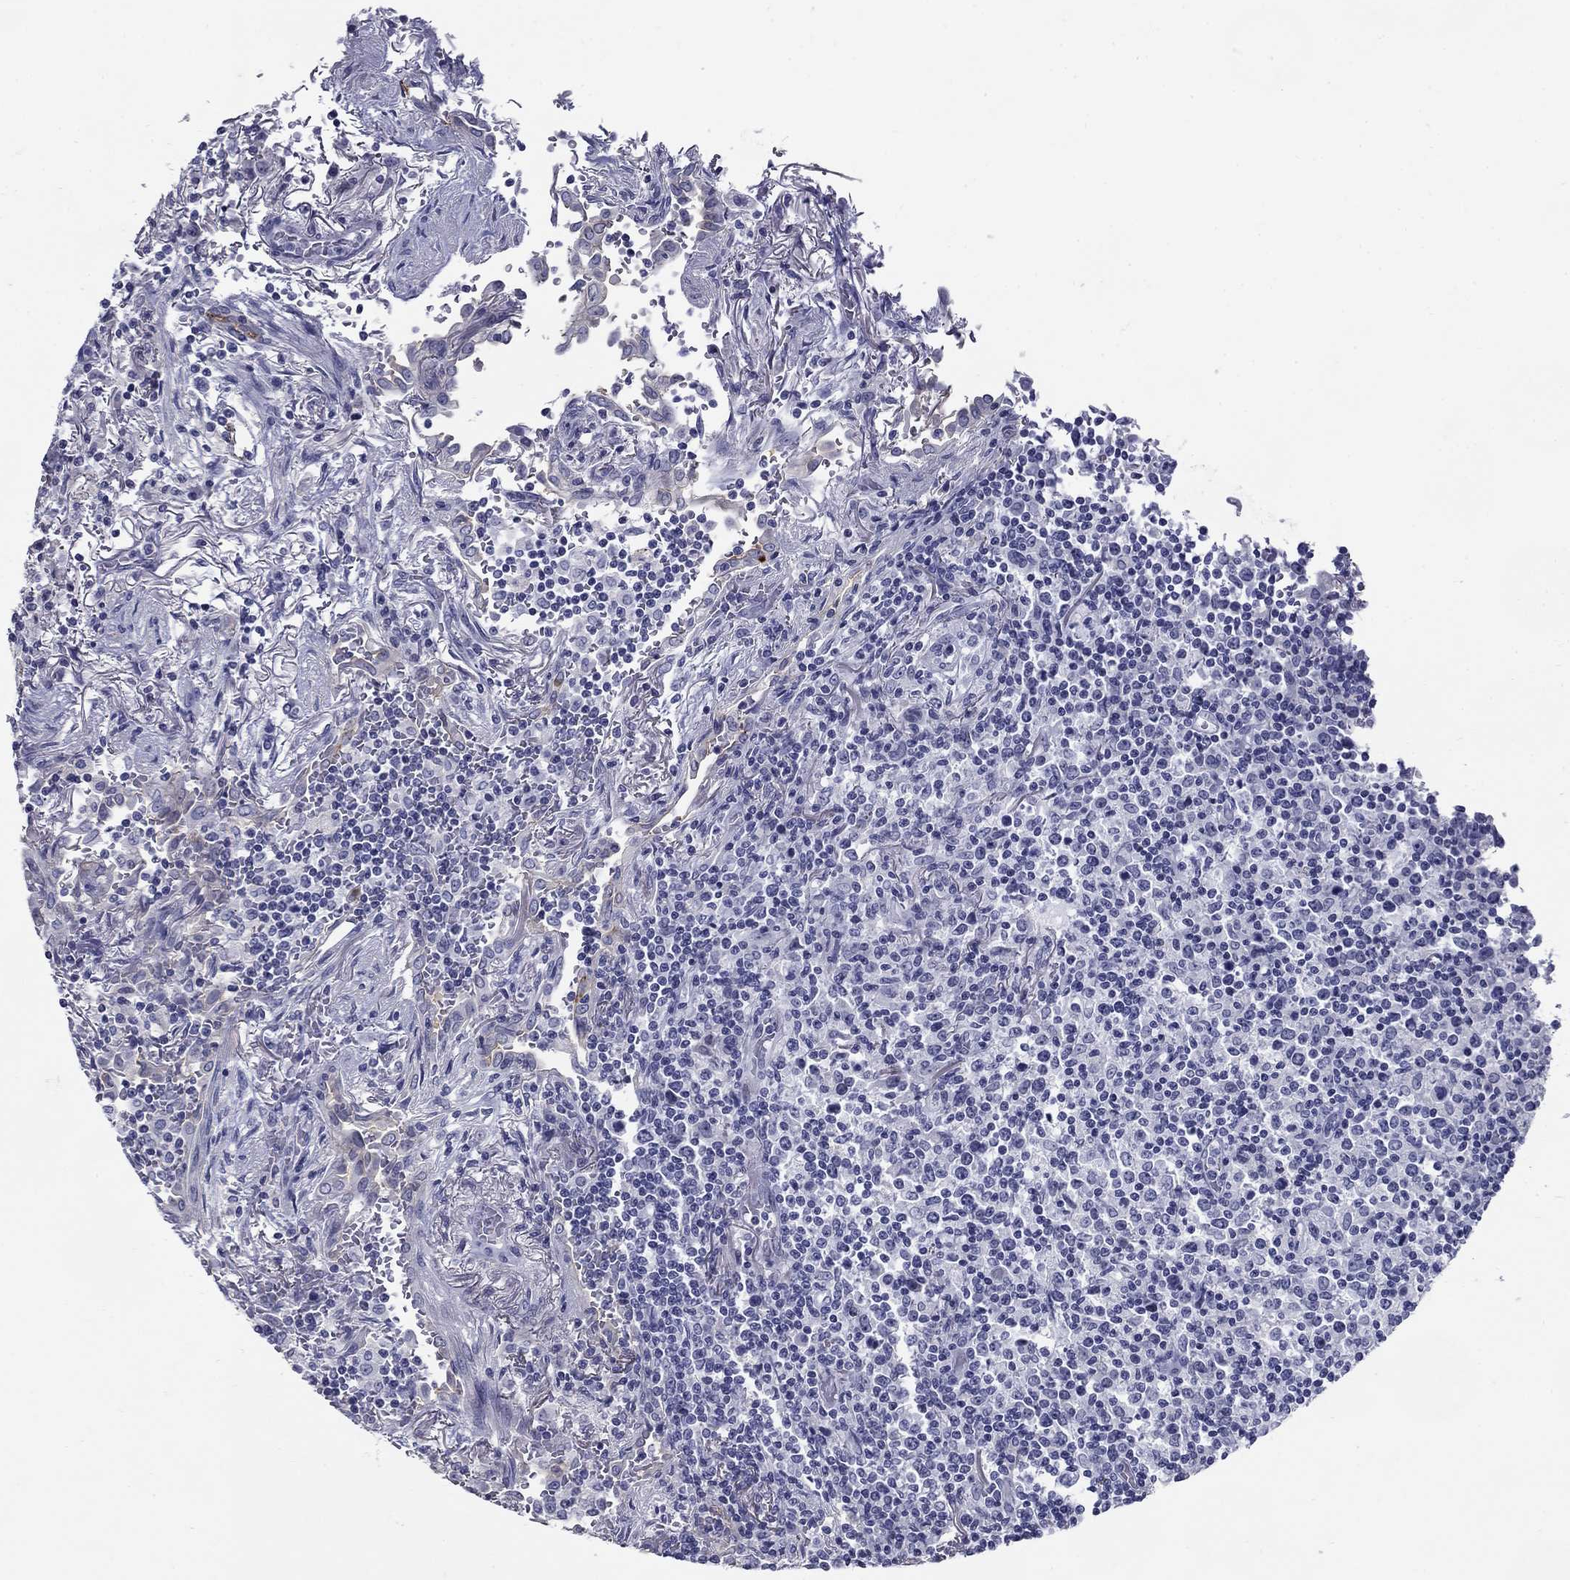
{"staining": {"intensity": "negative", "quantity": "none", "location": "none"}, "tissue": "lymphoma", "cell_type": "Tumor cells", "image_type": "cancer", "snomed": [{"axis": "morphology", "description": "Malignant lymphoma, non-Hodgkin's type, High grade"}, {"axis": "topography", "description": "Lung"}], "caption": "An immunohistochemistry (IHC) image of malignant lymphoma, non-Hodgkin's type (high-grade) is shown. There is no staining in tumor cells of malignant lymphoma, non-Hodgkin's type (high-grade).", "gene": "C4orf19", "patient": {"sex": "male", "age": 79}}